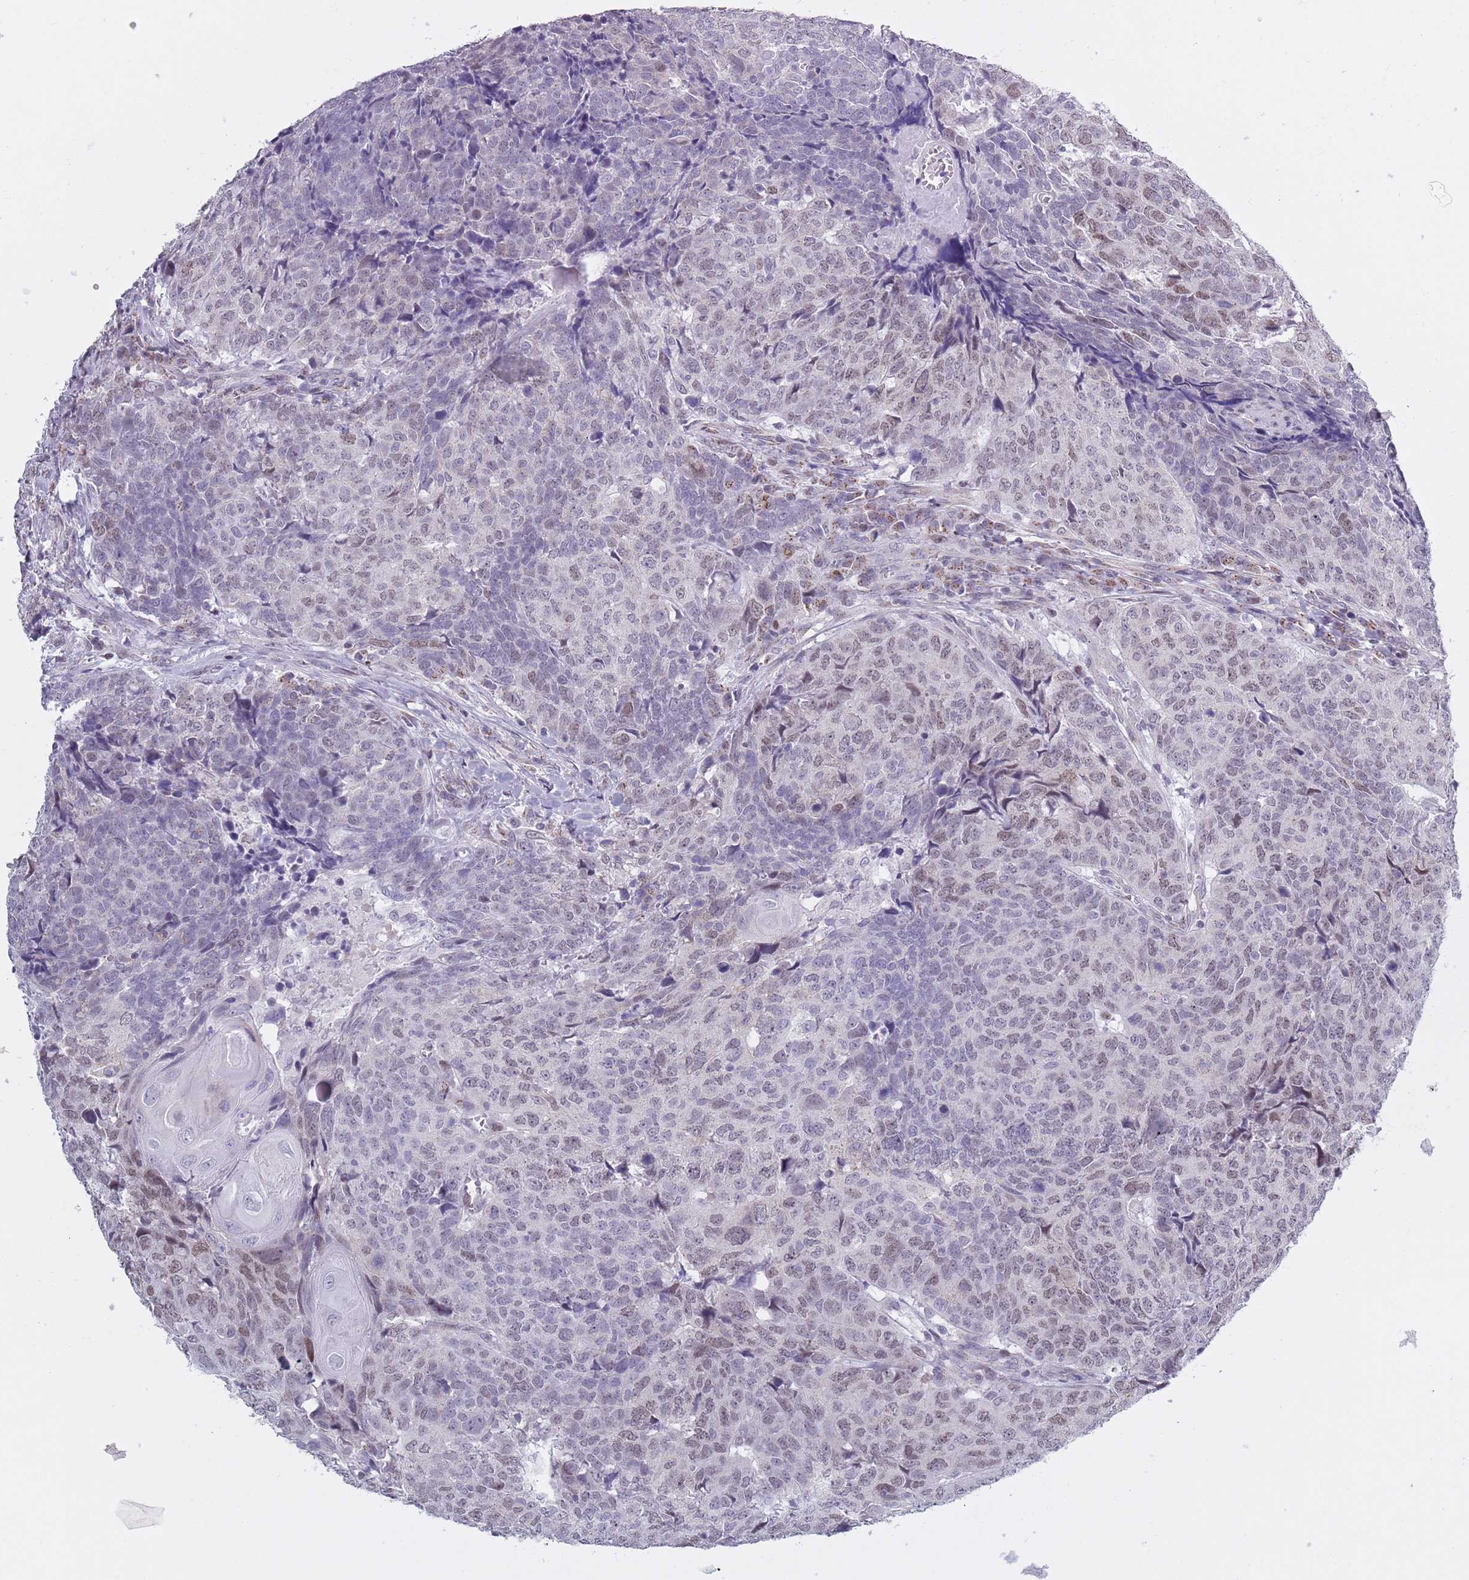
{"staining": {"intensity": "weak", "quantity": "<25%", "location": "cytoplasmic/membranous,nuclear"}, "tissue": "head and neck cancer", "cell_type": "Tumor cells", "image_type": "cancer", "snomed": [{"axis": "morphology", "description": "Squamous cell carcinoma, NOS"}, {"axis": "topography", "description": "Head-Neck"}], "caption": "Tumor cells are negative for protein expression in human squamous cell carcinoma (head and neck).", "gene": "ZKSCAN2", "patient": {"sex": "male", "age": 66}}